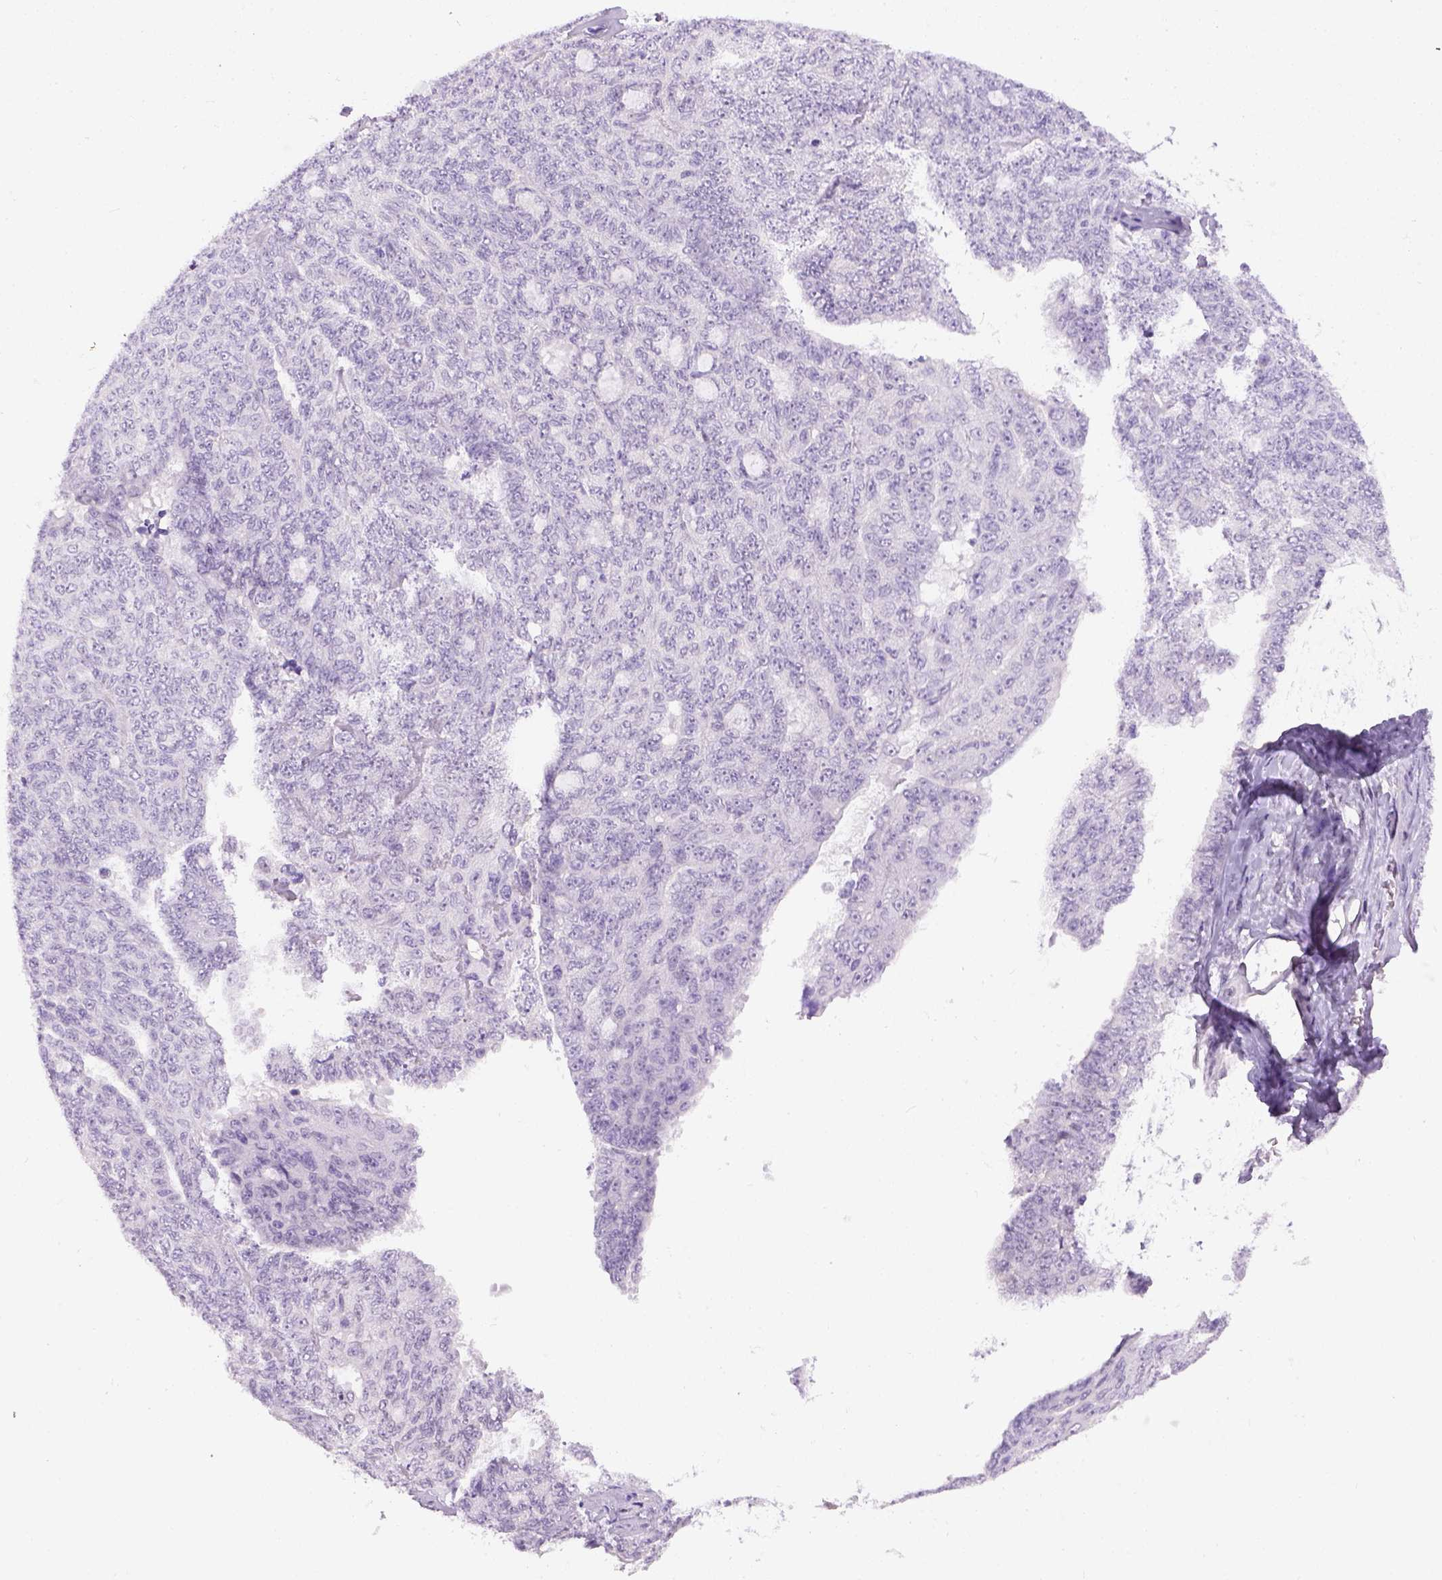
{"staining": {"intensity": "negative", "quantity": "none", "location": "none"}, "tissue": "ovarian cancer", "cell_type": "Tumor cells", "image_type": "cancer", "snomed": [{"axis": "morphology", "description": "Cystadenocarcinoma, serous, NOS"}, {"axis": "topography", "description": "Ovary"}], "caption": "Immunohistochemical staining of human serous cystadenocarcinoma (ovarian) exhibits no significant expression in tumor cells. (Immunohistochemistry, brightfield microscopy, high magnification).", "gene": "FAM184B", "patient": {"sex": "female", "age": 71}}